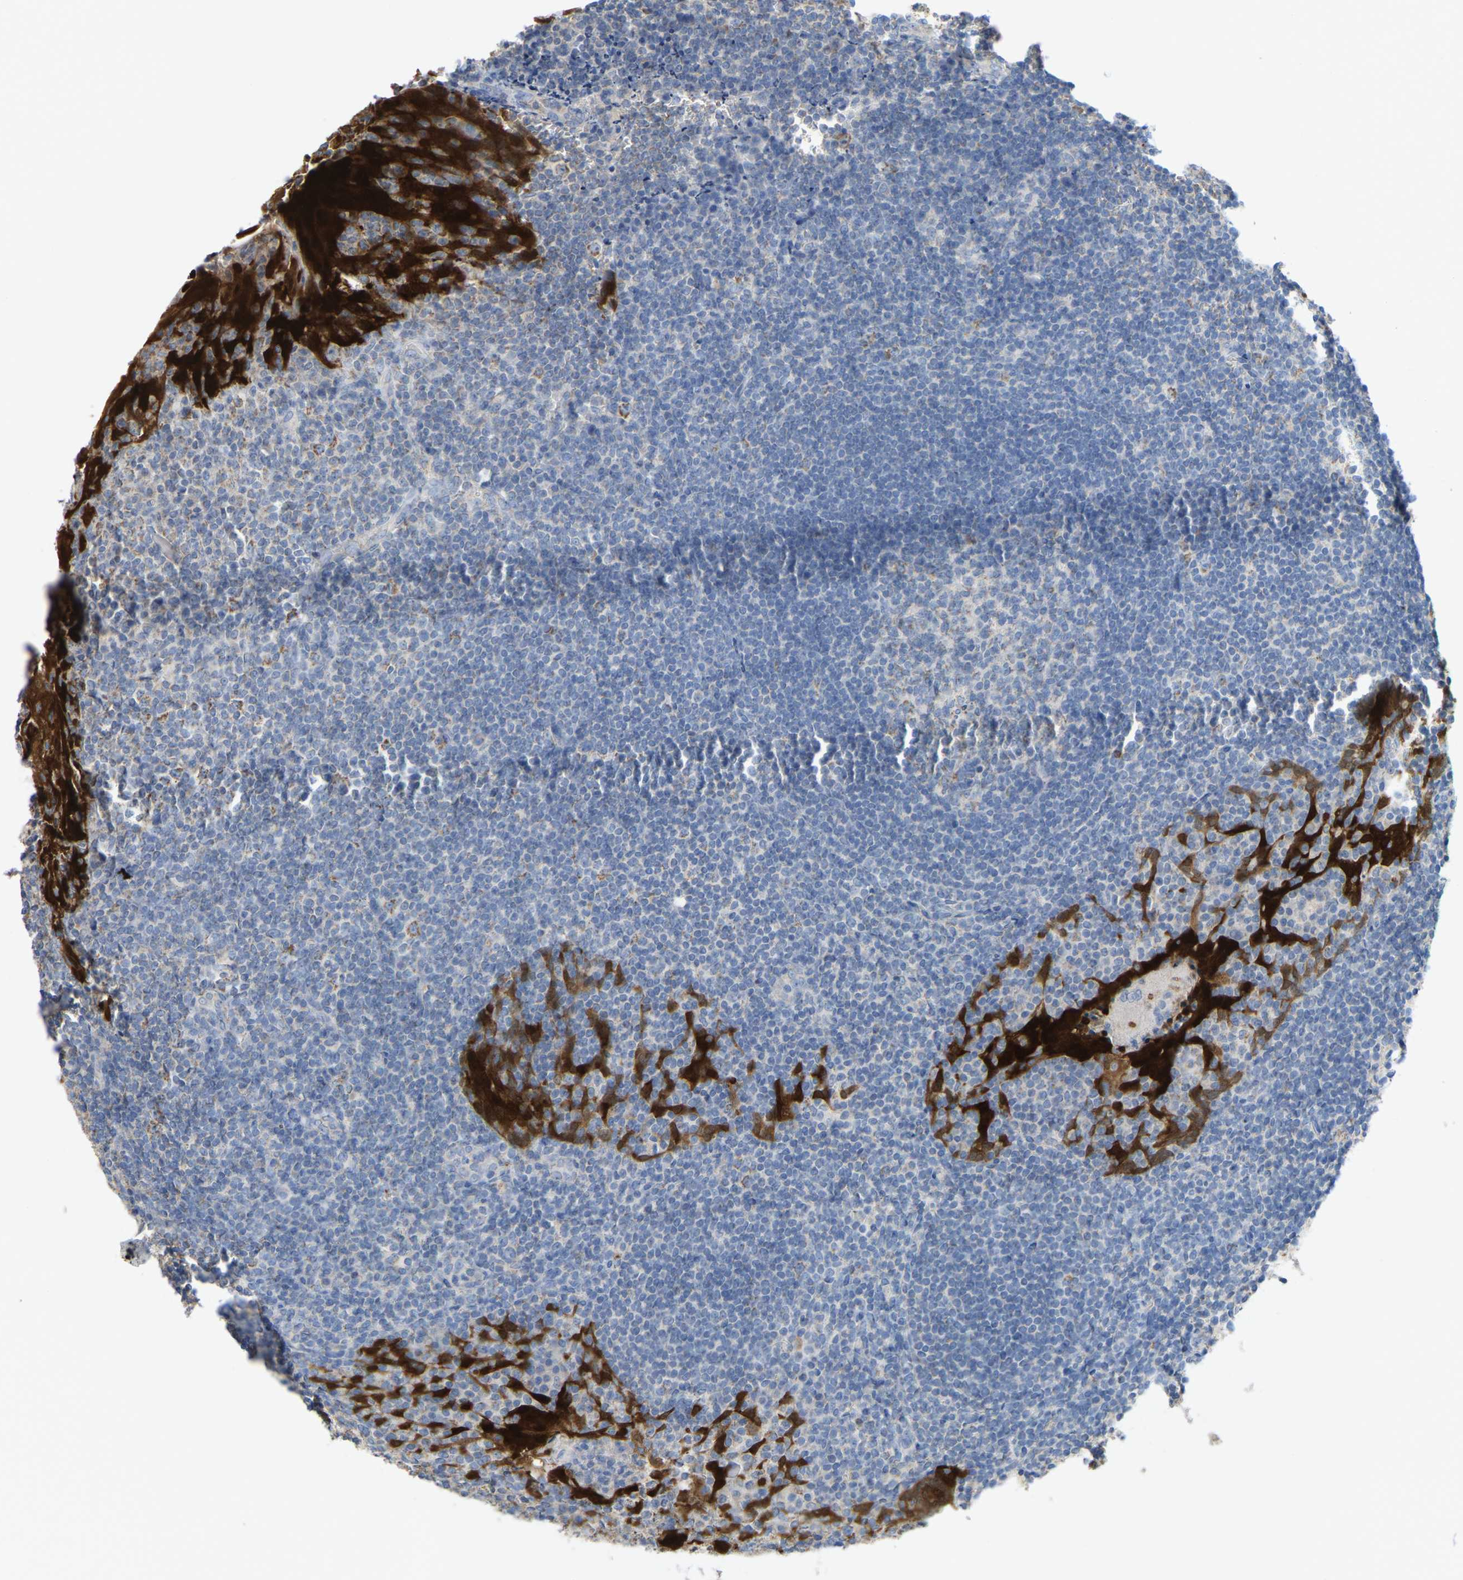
{"staining": {"intensity": "weak", "quantity": "<25%", "location": "cytoplasmic/membranous"}, "tissue": "tonsil", "cell_type": "Germinal center cells", "image_type": "normal", "snomed": [{"axis": "morphology", "description": "Normal tissue, NOS"}, {"axis": "topography", "description": "Tonsil"}], "caption": "There is no significant staining in germinal center cells of tonsil.", "gene": "SERPINB5", "patient": {"sex": "male", "age": 37}}